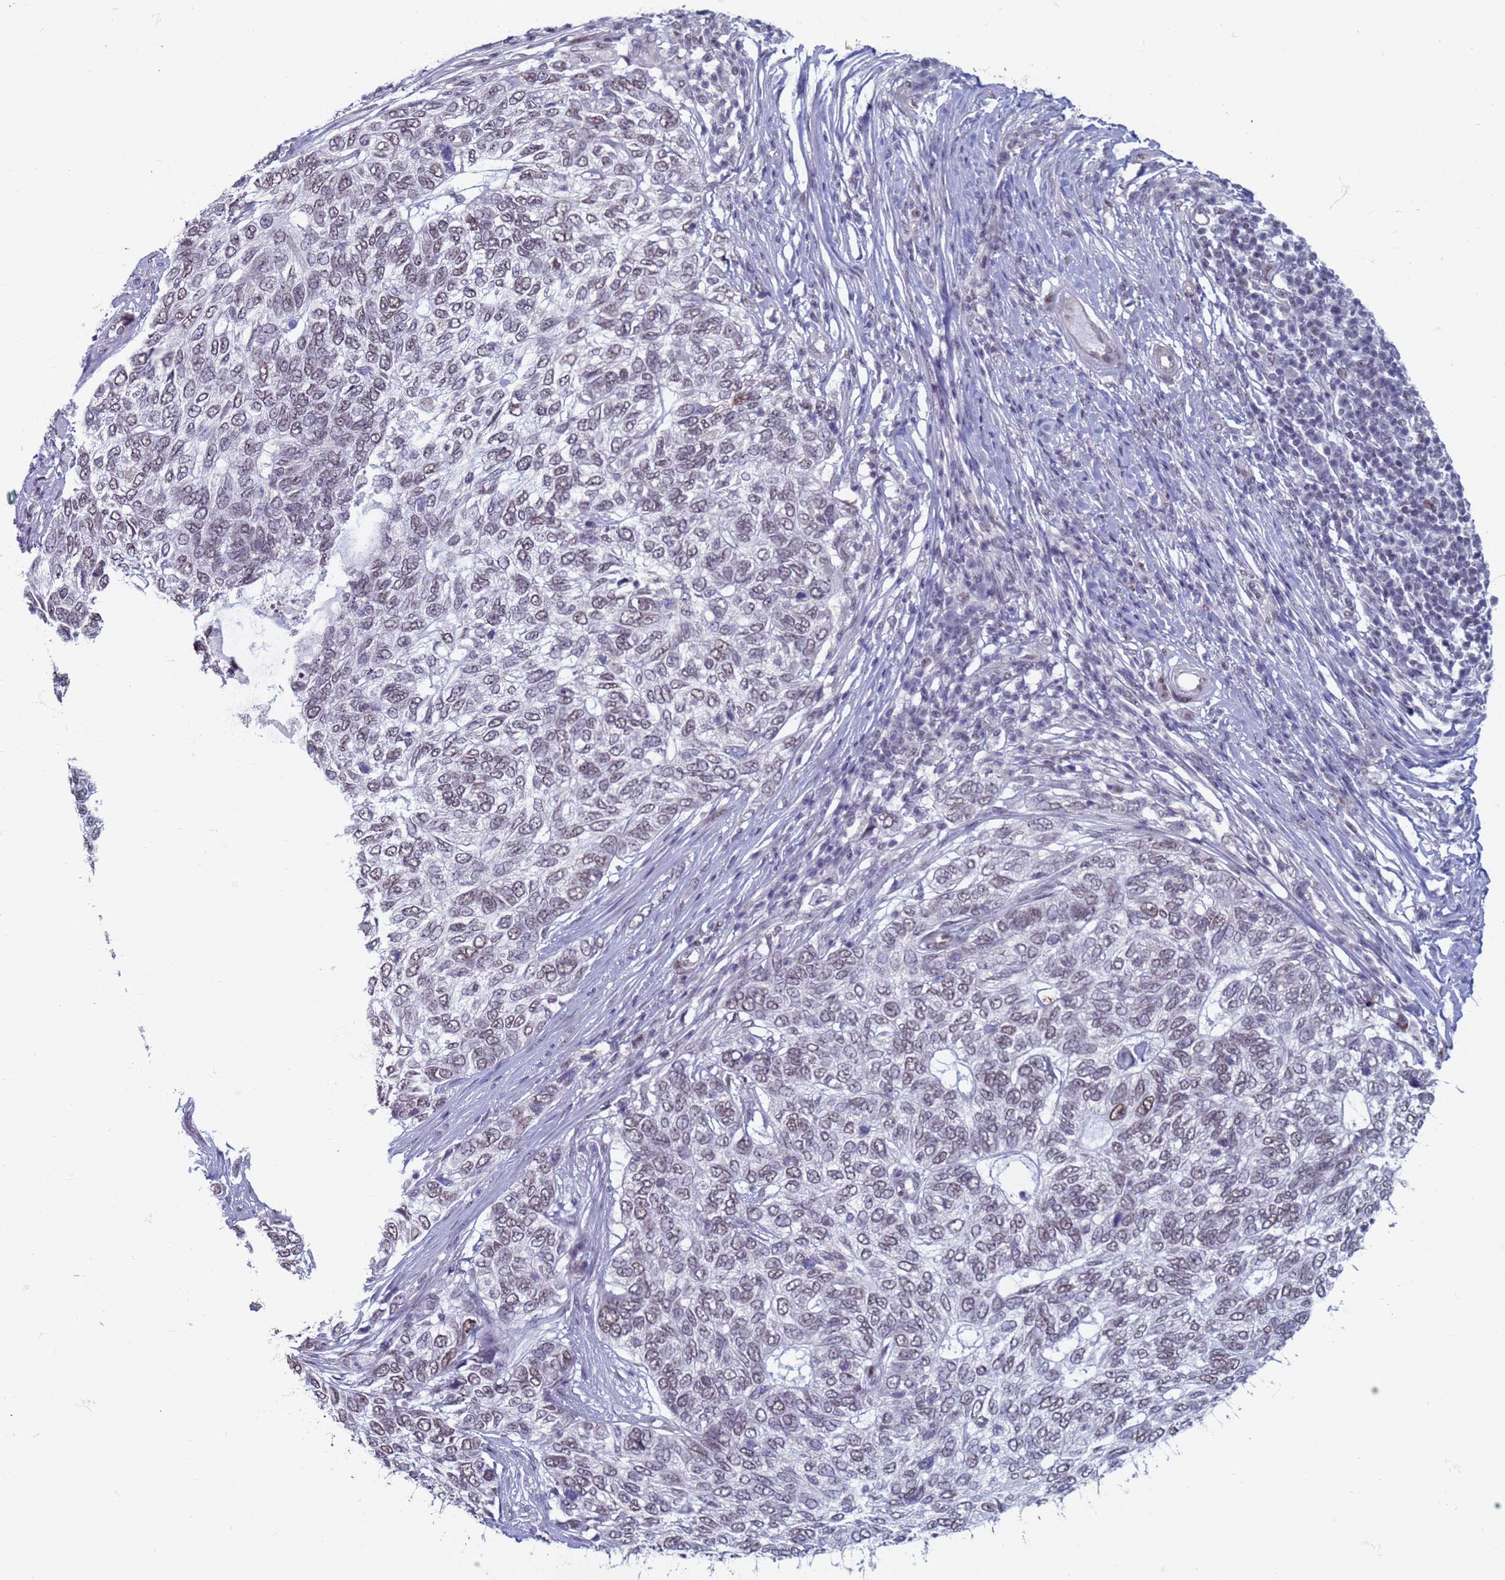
{"staining": {"intensity": "weak", "quantity": ">75%", "location": "nuclear"}, "tissue": "skin cancer", "cell_type": "Tumor cells", "image_type": "cancer", "snomed": [{"axis": "morphology", "description": "Basal cell carcinoma"}, {"axis": "topography", "description": "Skin"}], "caption": "A low amount of weak nuclear expression is identified in approximately >75% of tumor cells in basal cell carcinoma (skin) tissue. (DAB = brown stain, brightfield microscopy at high magnification).", "gene": "SAE1", "patient": {"sex": "female", "age": 65}}